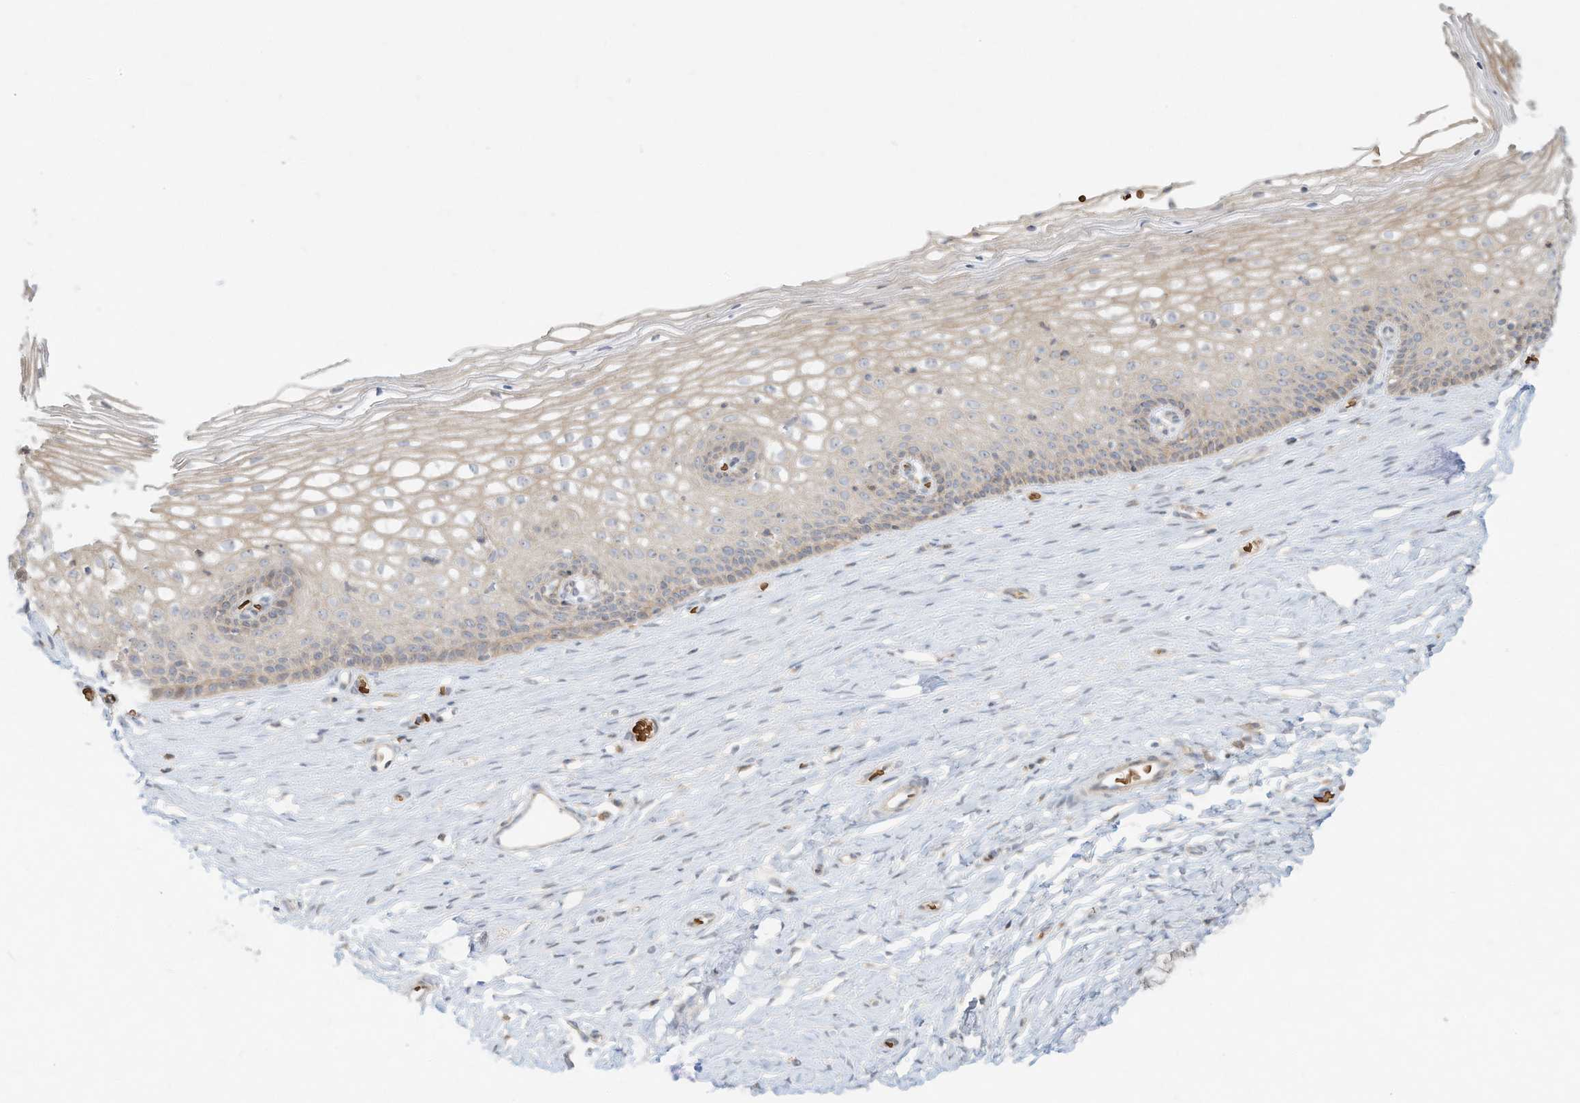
{"staining": {"intensity": "weak", "quantity": "<25%", "location": "cytoplasmic/membranous"}, "tissue": "cervix", "cell_type": "Glandular cells", "image_type": "normal", "snomed": [{"axis": "morphology", "description": "Normal tissue, NOS"}, {"axis": "topography", "description": "Cervix"}], "caption": "The immunohistochemistry photomicrograph has no significant staining in glandular cells of cervix.", "gene": "OFD1", "patient": {"sex": "female", "age": 33}}